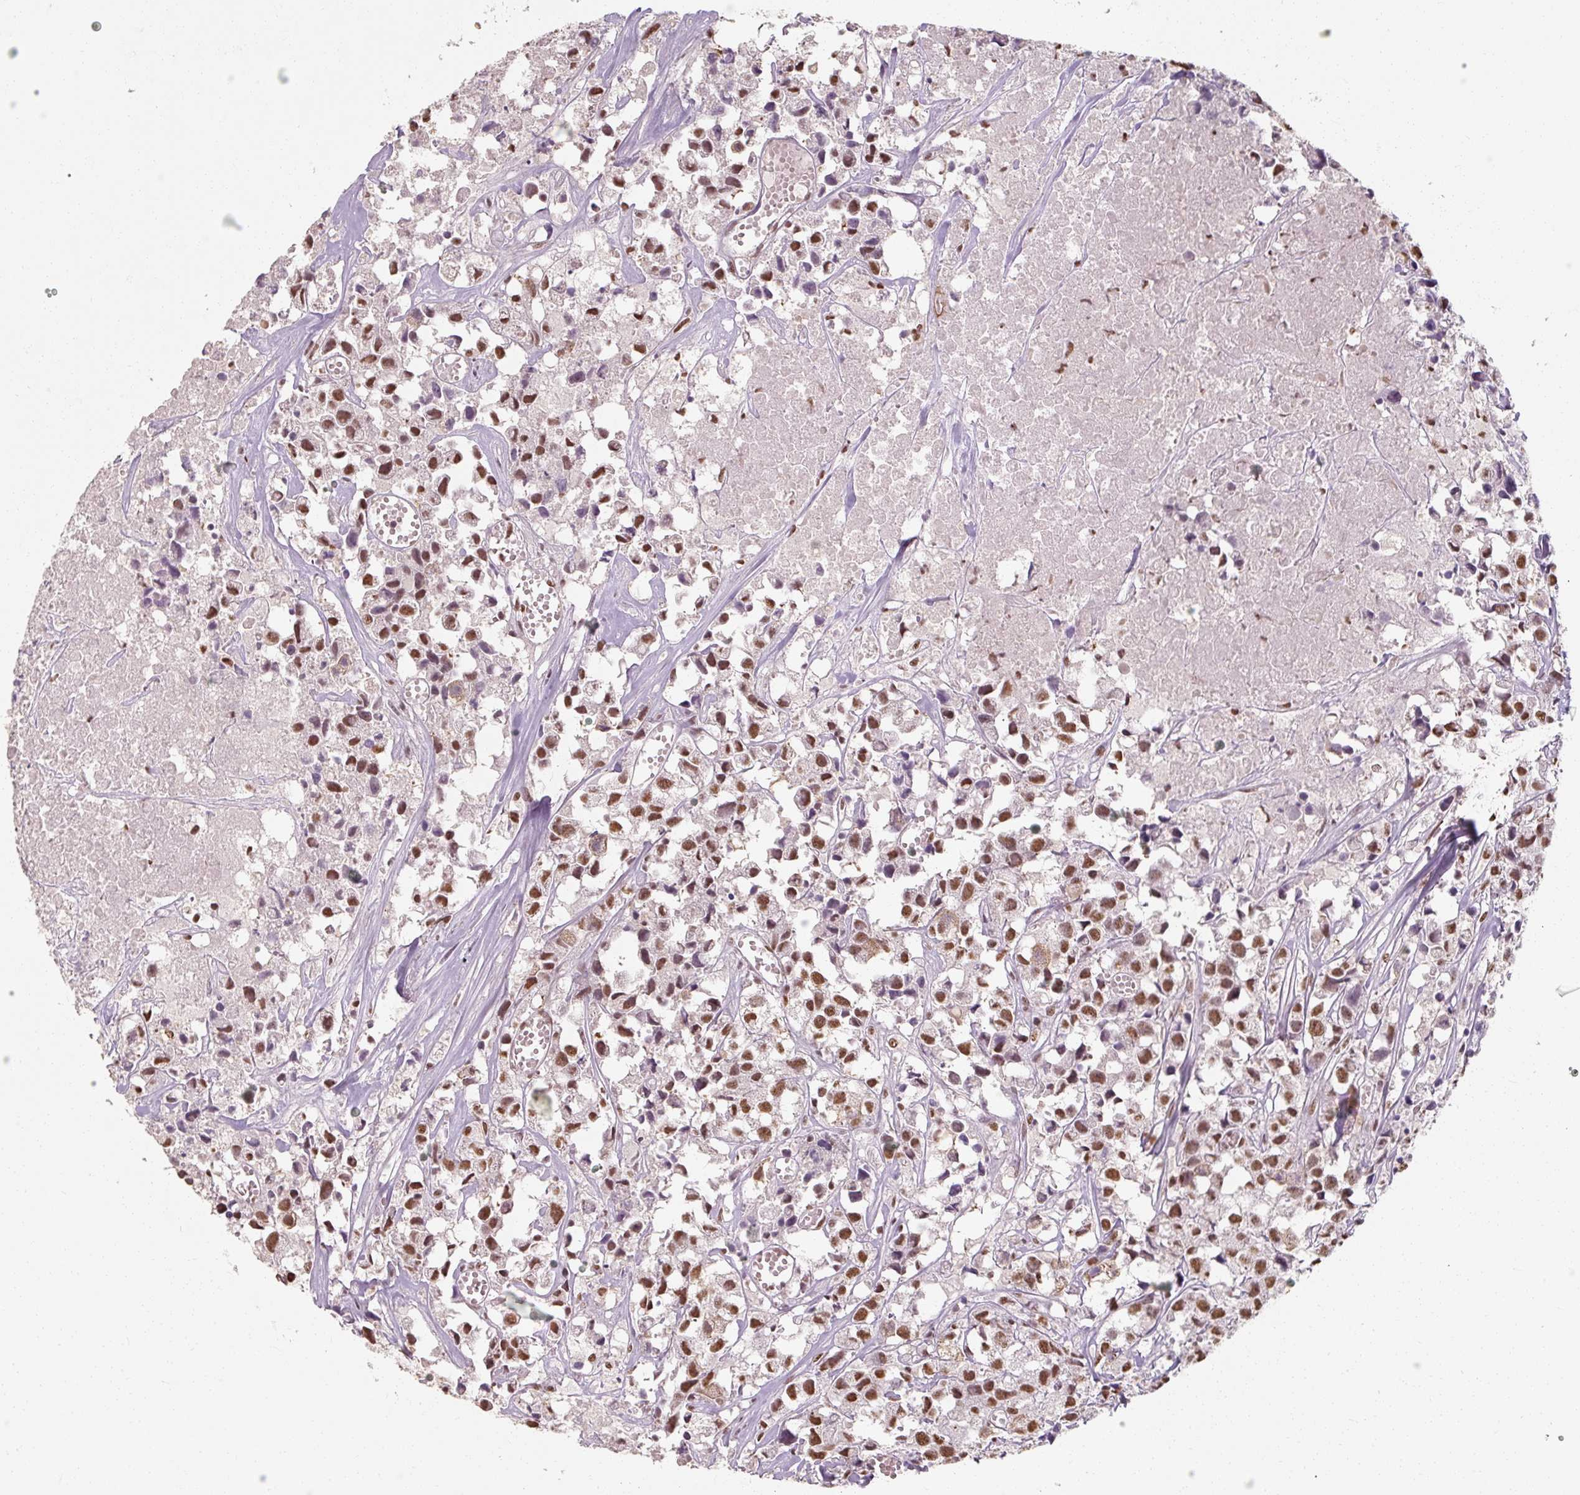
{"staining": {"intensity": "strong", "quantity": ">75%", "location": "nuclear"}, "tissue": "urothelial cancer", "cell_type": "Tumor cells", "image_type": "cancer", "snomed": [{"axis": "morphology", "description": "Urothelial carcinoma, High grade"}, {"axis": "topography", "description": "Urinary bladder"}], "caption": "This micrograph reveals urothelial cancer stained with immunohistochemistry to label a protein in brown. The nuclear of tumor cells show strong positivity for the protein. Nuclei are counter-stained blue.", "gene": "ZFTRAF1", "patient": {"sex": "female", "age": 75}}